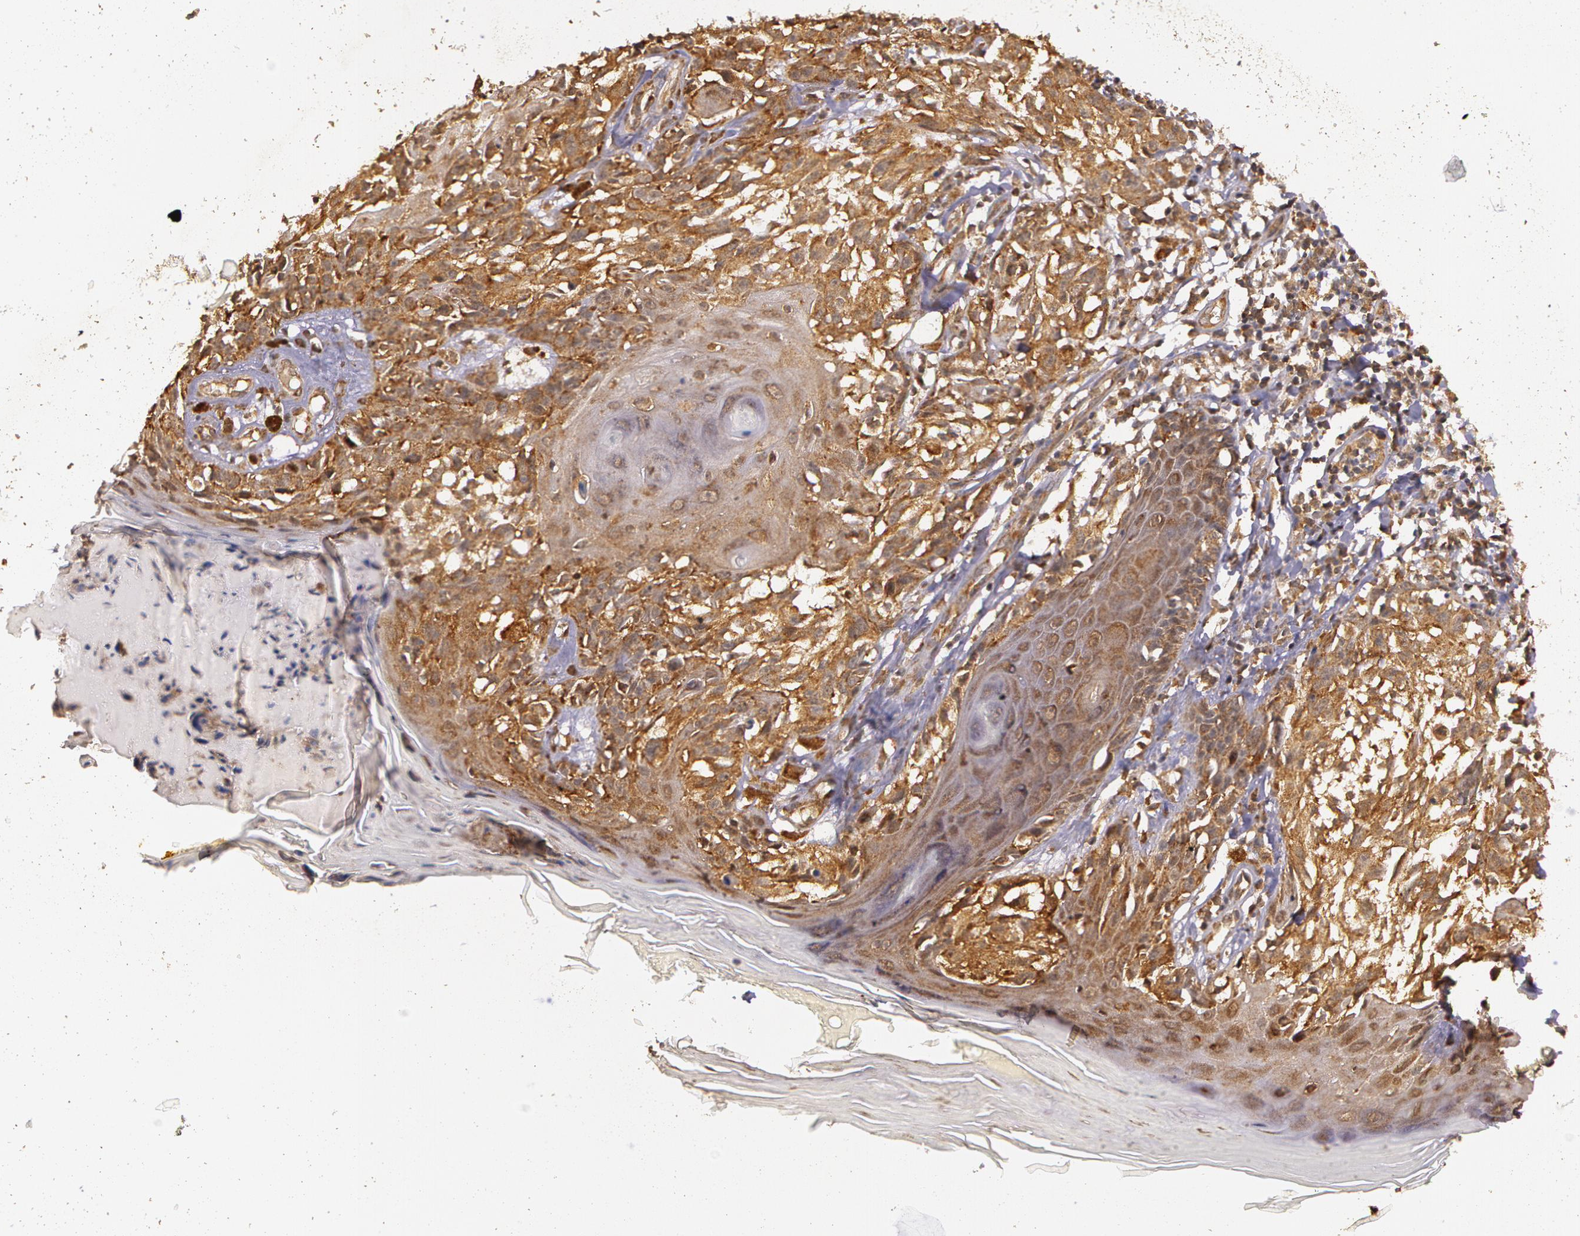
{"staining": {"intensity": "moderate", "quantity": ">75%", "location": "cytoplasmic/membranous"}, "tissue": "melanoma", "cell_type": "Tumor cells", "image_type": "cancer", "snomed": [{"axis": "morphology", "description": "Malignant melanoma, NOS"}, {"axis": "topography", "description": "Skin"}], "caption": "Melanoma stained for a protein (brown) exhibits moderate cytoplasmic/membranous positive staining in approximately >75% of tumor cells.", "gene": "ASCC2", "patient": {"sex": "female", "age": 77}}